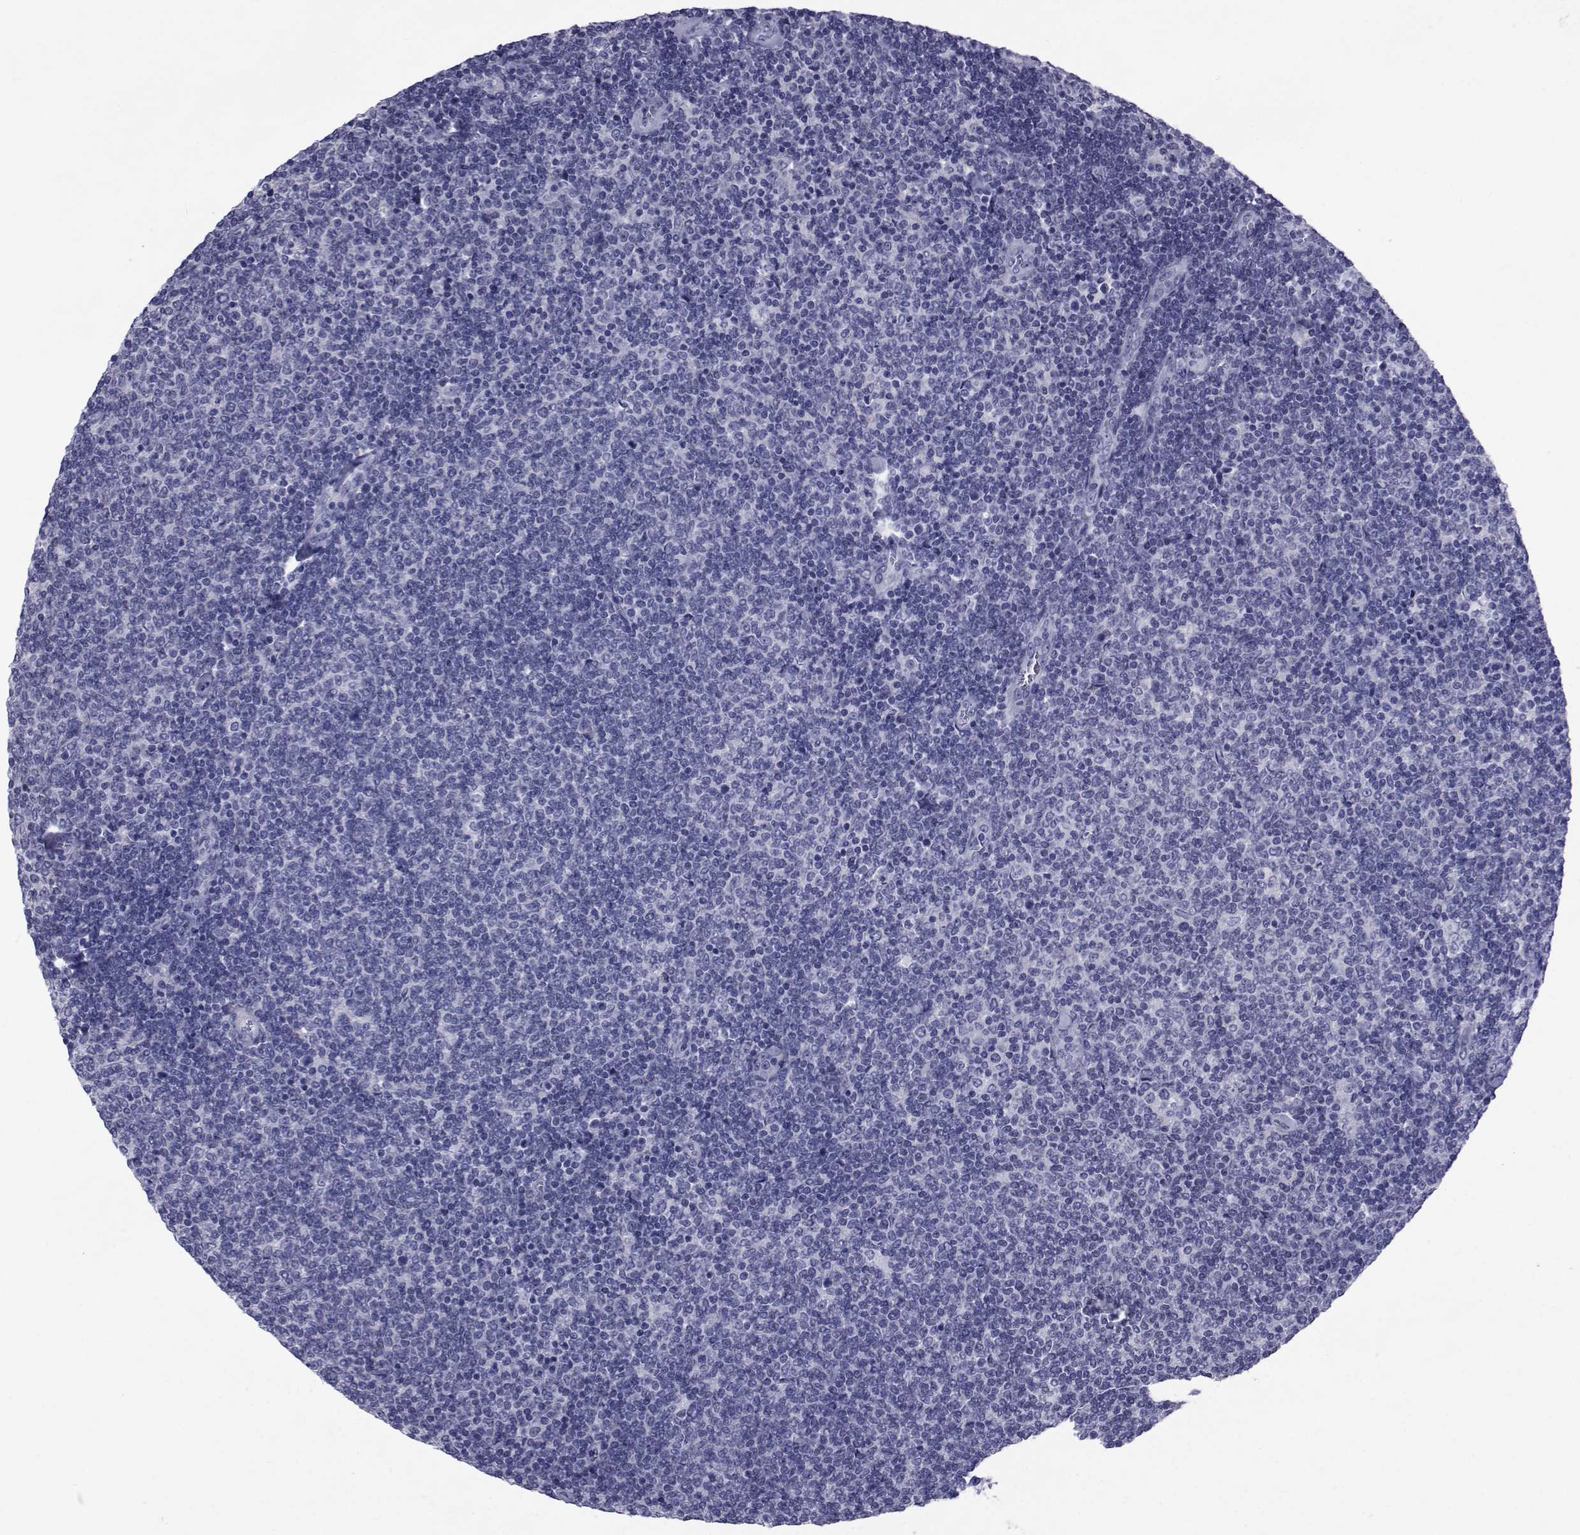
{"staining": {"intensity": "negative", "quantity": "none", "location": "none"}, "tissue": "lymphoma", "cell_type": "Tumor cells", "image_type": "cancer", "snomed": [{"axis": "morphology", "description": "Malignant lymphoma, non-Hodgkin's type, Low grade"}, {"axis": "topography", "description": "Lymph node"}], "caption": "This is an immunohistochemistry (IHC) micrograph of low-grade malignant lymphoma, non-Hodgkin's type. There is no expression in tumor cells.", "gene": "GKAP1", "patient": {"sex": "male", "age": 52}}